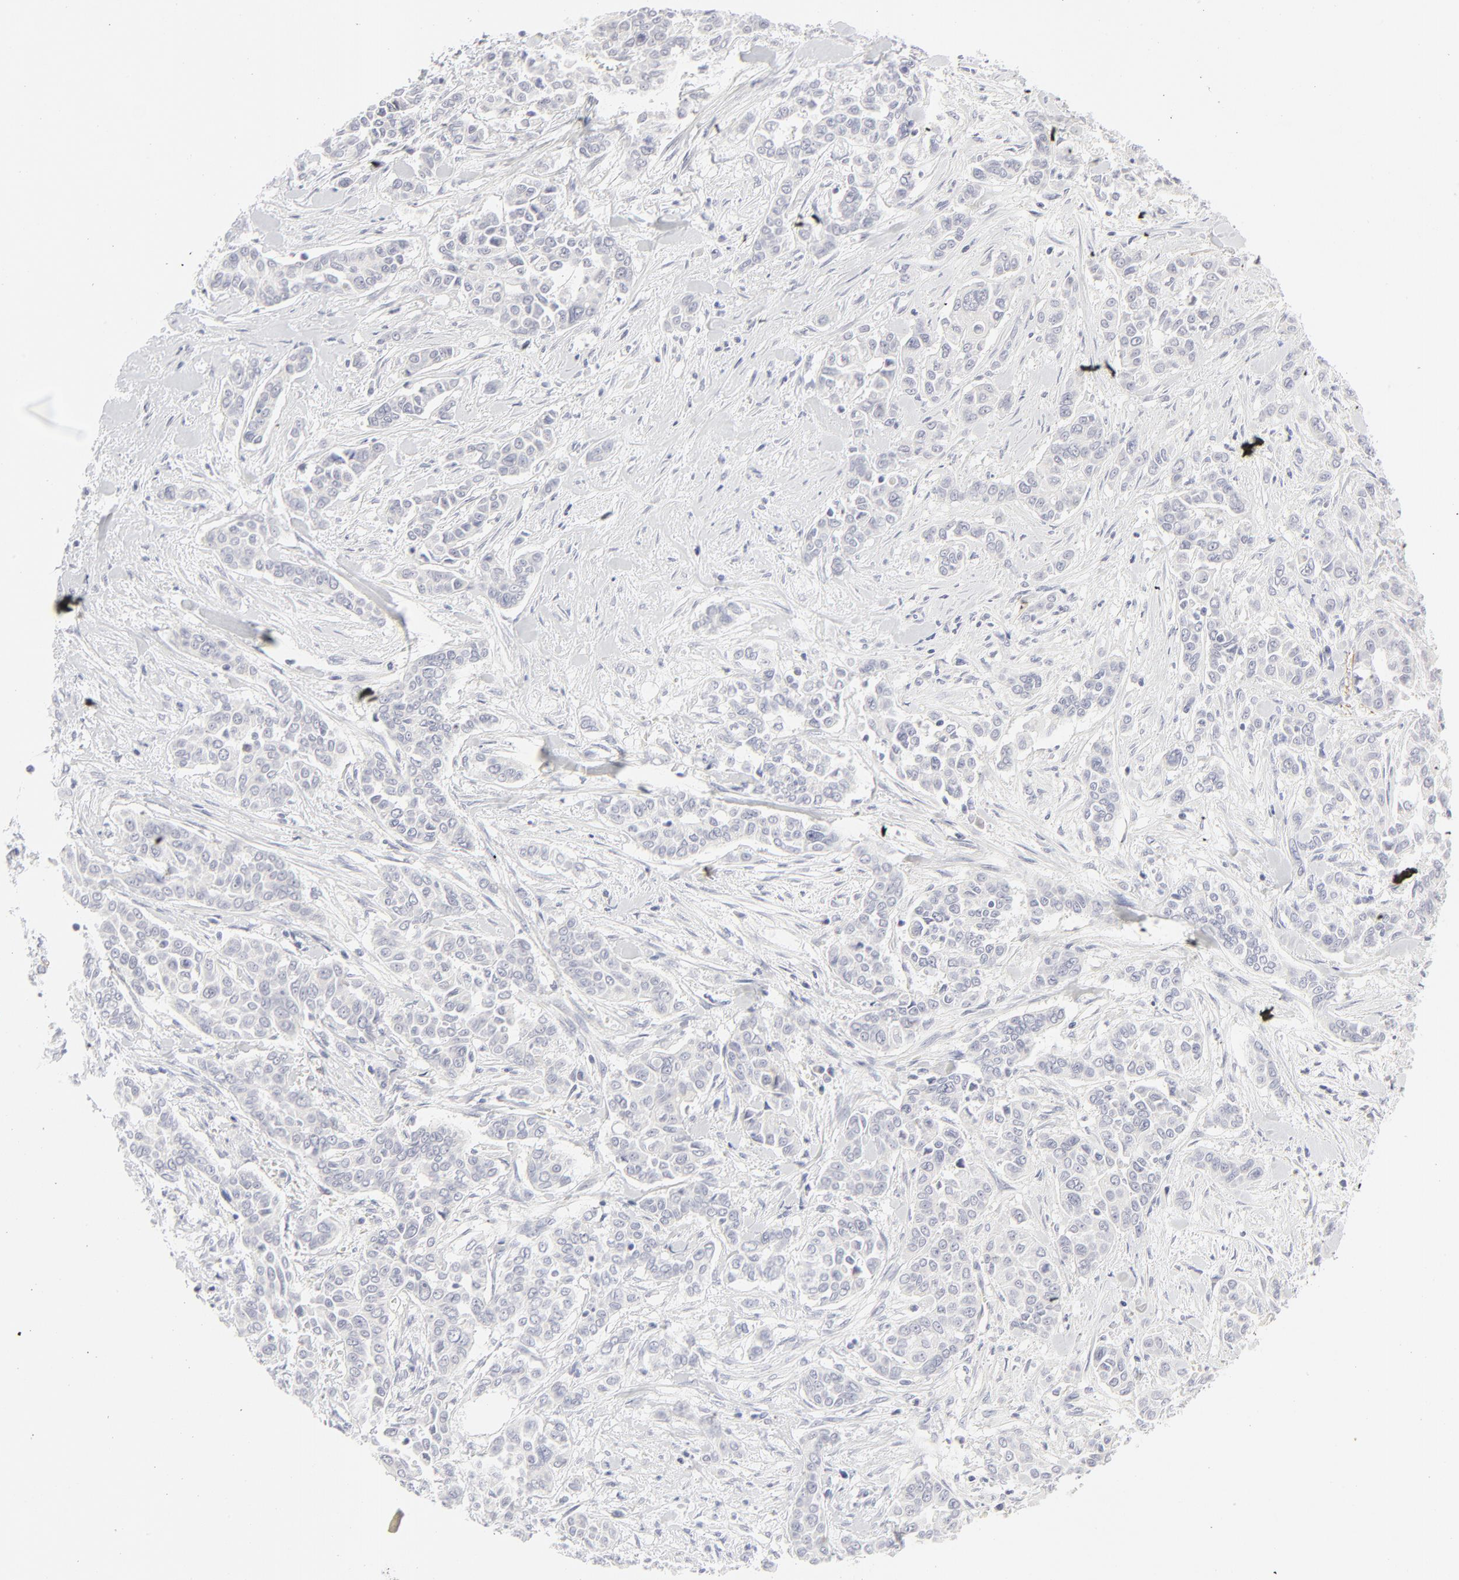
{"staining": {"intensity": "weak", "quantity": "<25%", "location": "cytoplasmic/membranous"}, "tissue": "pancreatic cancer", "cell_type": "Tumor cells", "image_type": "cancer", "snomed": [{"axis": "morphology", "description": "Adenocarcinoma, NOS"}, {"axis": "topography", "description": "Pancreas"}], "caption": "This is a photomicrograph of IHC staining of pancreatic cancer, which shows no positivity in tumor cells.", "gene": "NPNT", "patient": {"sex": "female", "age": 52}}